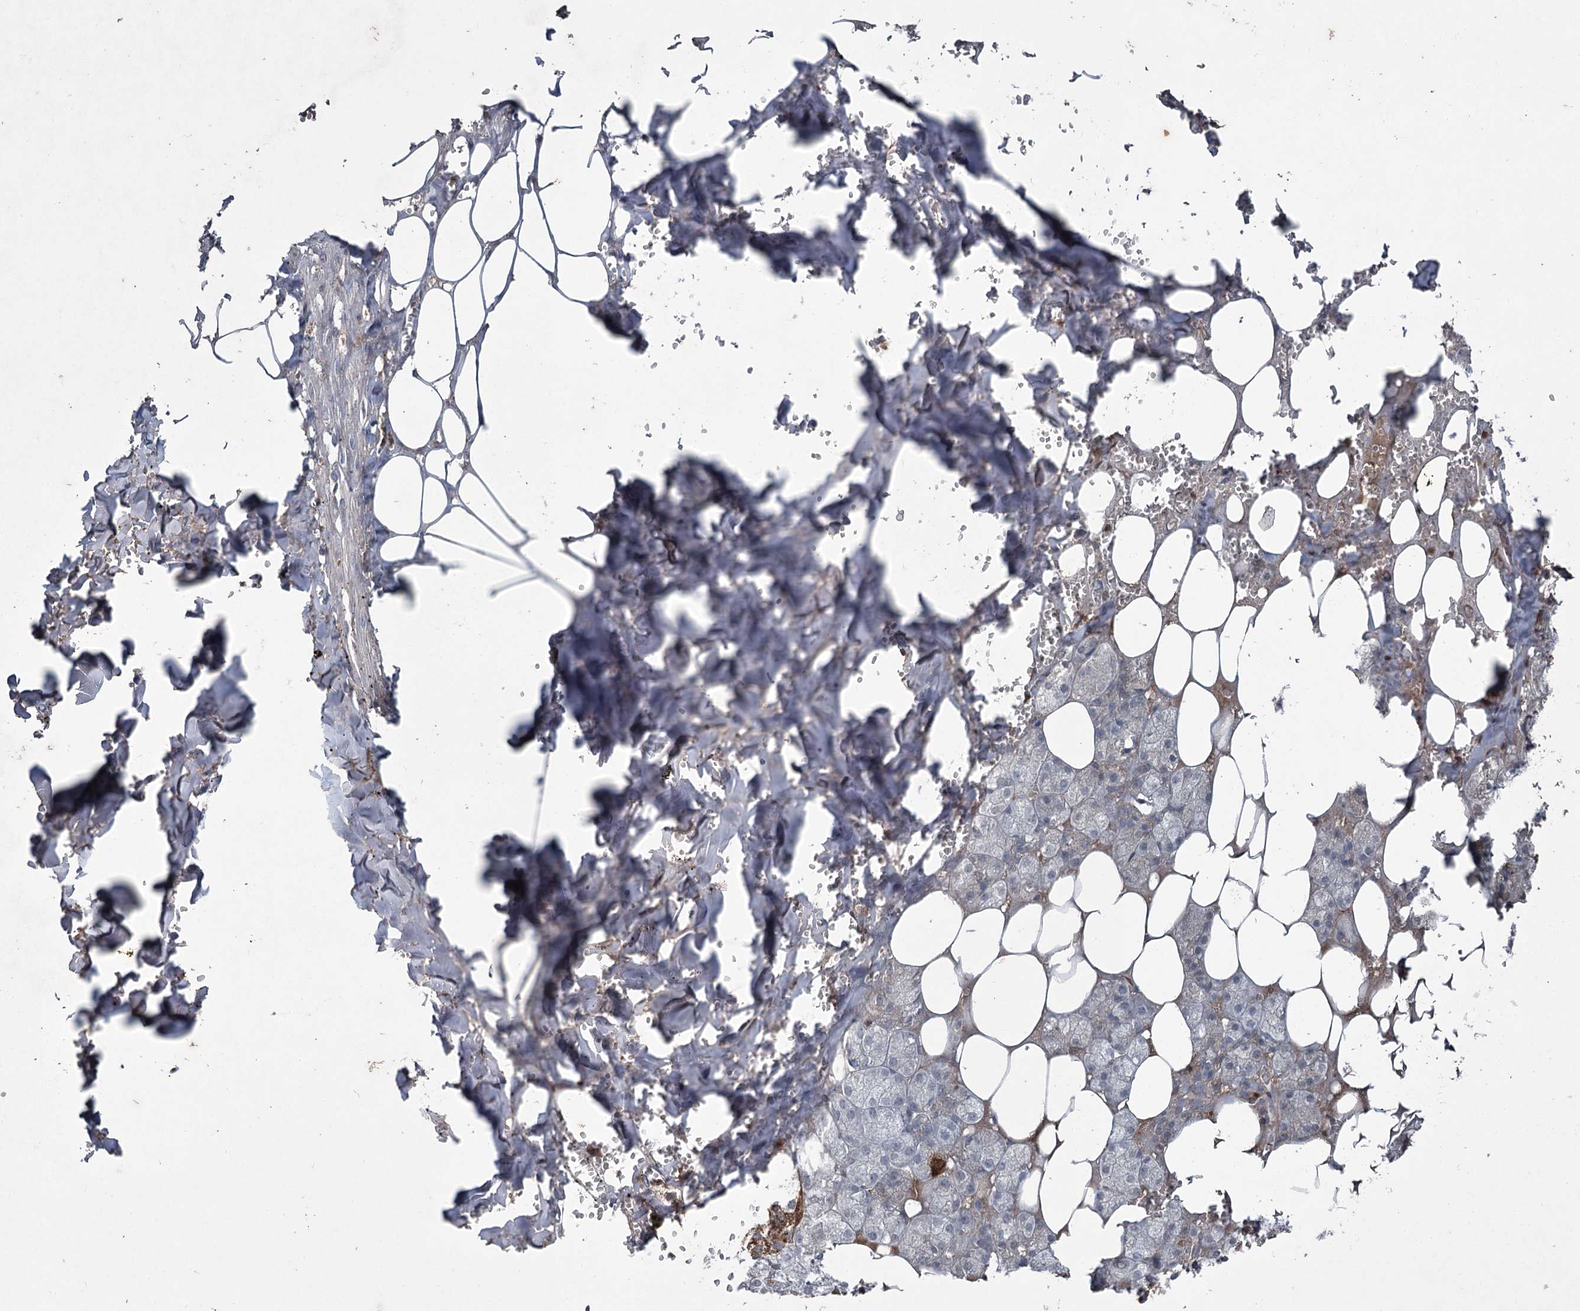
{"staining": {"intensity": "moderate", "quantity": "<25%", "location": "cytoplasmic/membranous"}, "tissue": "salivary gland", "cell_type": "Glandular cells", "image_type": "normal", "snomed": [{"axis": "morphology", "description": "Normal tissue, NOS"}, {"axis": "topography", "description": "Salivary gland"}], "caption": "Protein expression analysis of unremarkable salivary gland shows moderate cytoplasmic/membranous positivity in approximately <25% of glandular cells. The staining was performed using DAB, with brown indicating positive protein expression. Nuclei are stained blue with hematoxylin.", "gene": "PGLYRP2", "patient": {"sex": "male", "age": 62}}